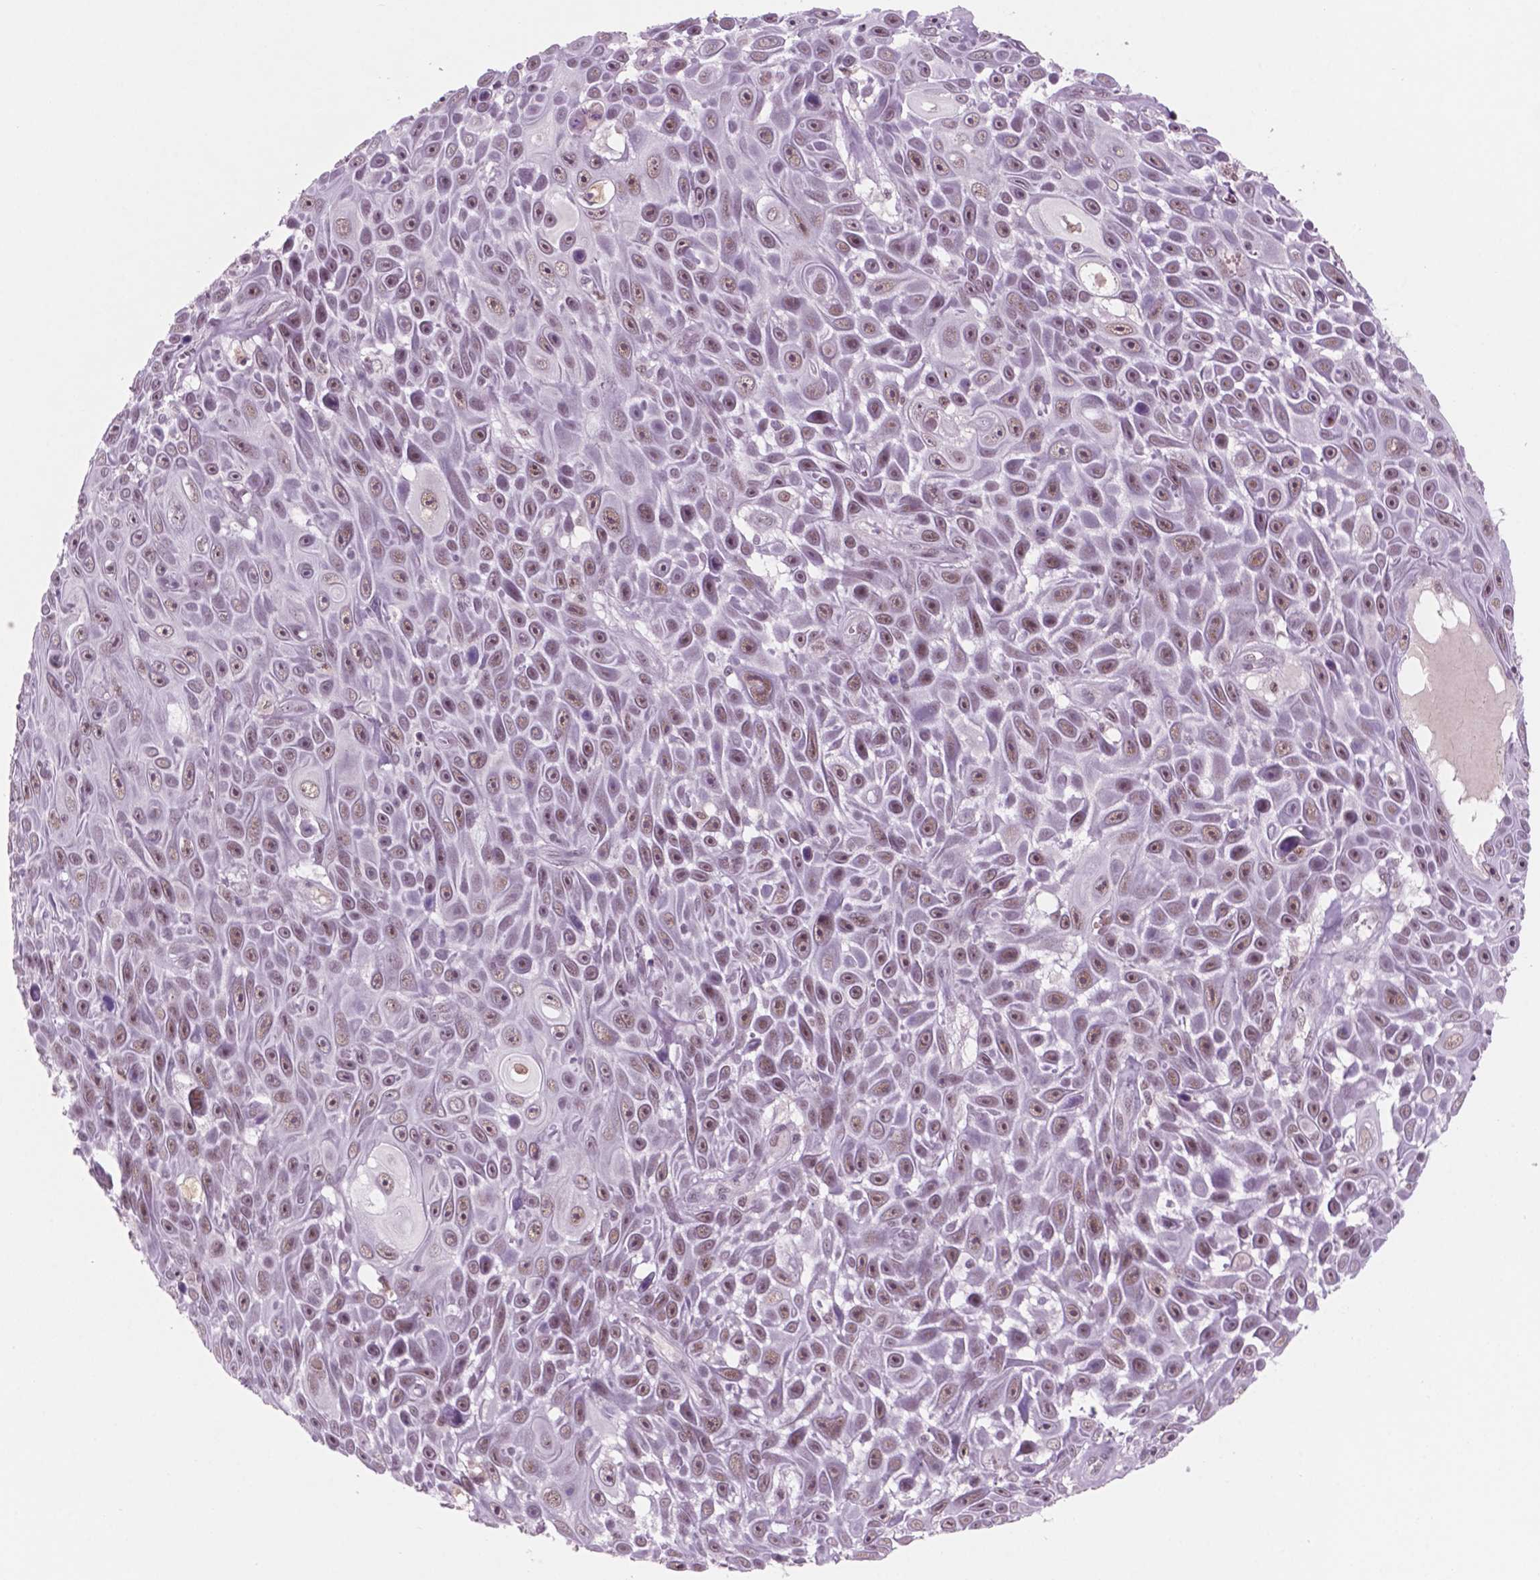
{"staining": {"intensity": "weak", "quantity": ">75%", "location": "nuclear"}, "tissue": "skin cancer", "cell_type": "Tumor cells", "image_type": "cancer", "snomed": [{"axis": "morphology", "description": "Squamous cell carcinoma, NOS"}, {"axis": "topography", "description": "Skin"}], "caption": "IHC of human skin squamous cell carcinoma reveals low levels of weak nuclear staining in about >75% of tumor cells.", "gene": "CTR9", "patient": {"sex": "male", "age": 82}}